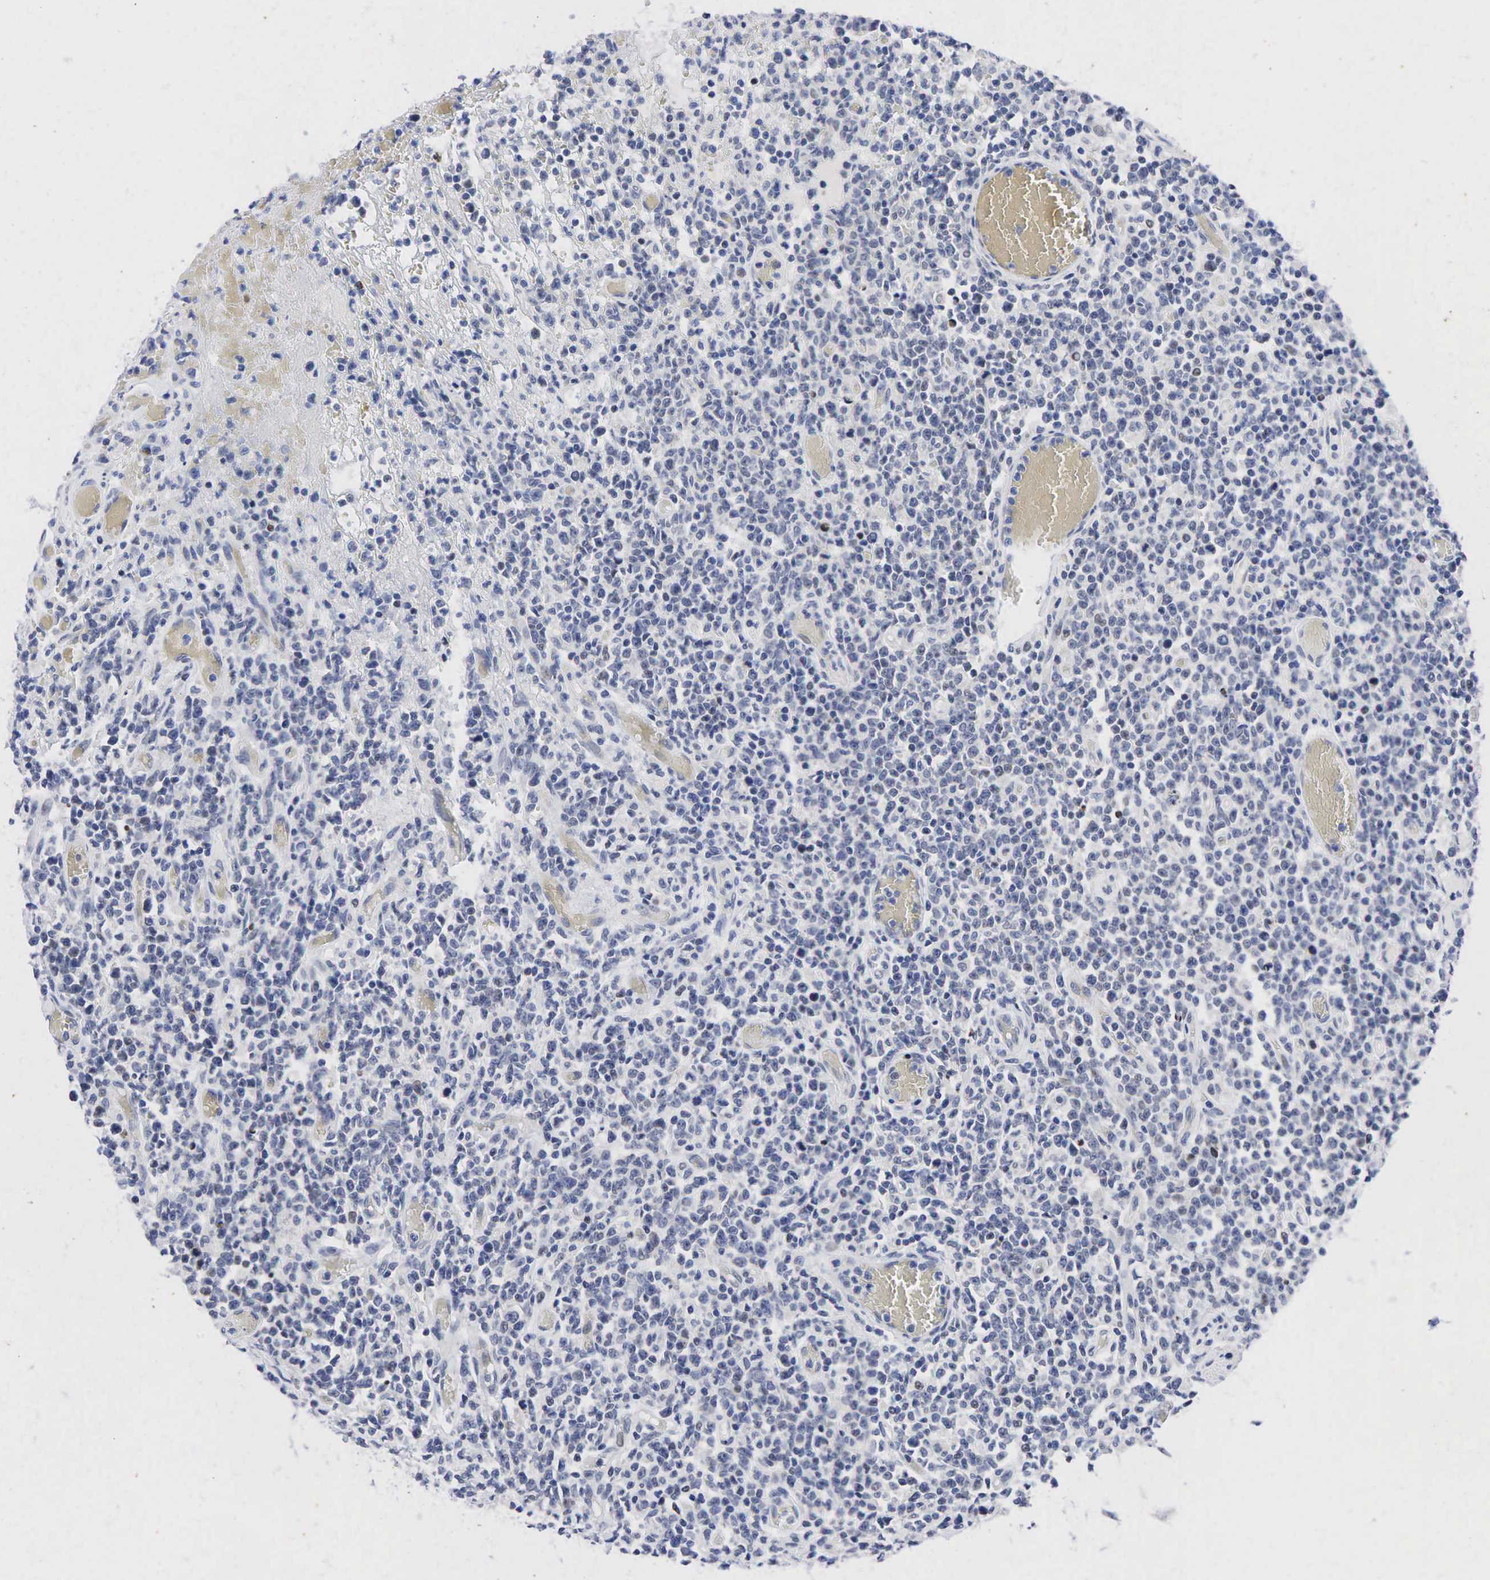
{"staining": {"intensity": "negative", "quantity": "none", "location": "none"}, "tissue": "lymphoma", "cell_type": "Tumor cells", "image_type": "cancer", "snomed": [{"axis": "morphology", "description": "Malignant lymphoma, non-Hodgkin's type, High grade"}, {"axis": "topography", "description": "Colon"}], "caption": "Immunohistochemistry histopathology image of human lymphoma stained for a protein (brown), which displays no positivity in tumor cells.", "gene": "PGR", "patient": {"sex": "male", "age": 82}}